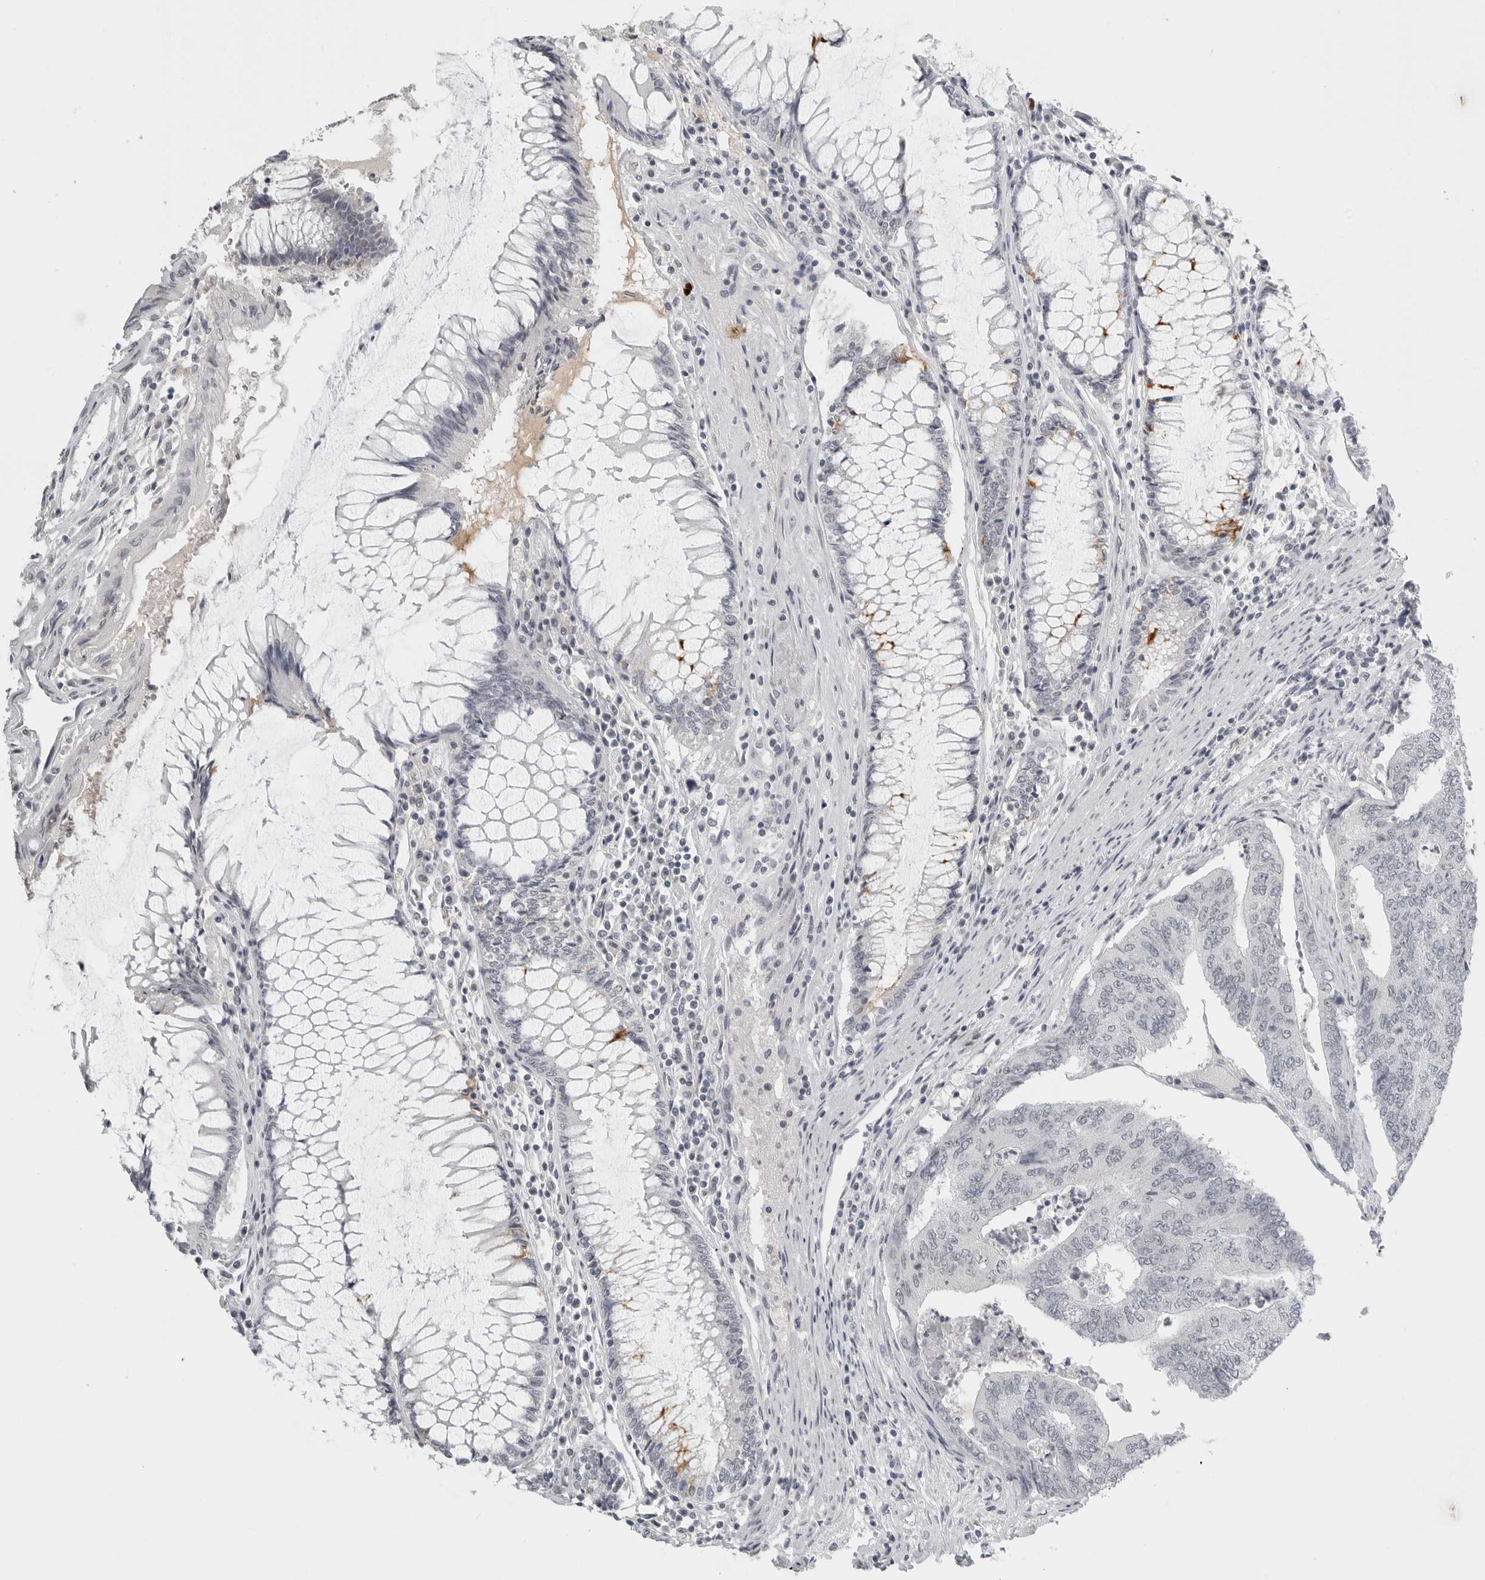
{"staining": {"intensity": "negative", "quantity": "none", "location": "none"}, "tissue": "colorectal cancer", "cell_type": "Tumor cells", "image_type": "cancer", "snomed": [{"axis": "morphology", "description": "Adenocarcinoma, NOS"}, {"axis": "topography", "description": "Colon"}], "caption": "This micrograph is of colorectal cancer stained with IHC to label a protein in brown with the nuclei are counter-stained blue. There is no staining in tumor cells. (DAB (3,3'-diaminobenzidine) immunohistochemistry, high magnification).", "gene": "BPIFA1", "patient": {"sex": "female", "age": 67}}